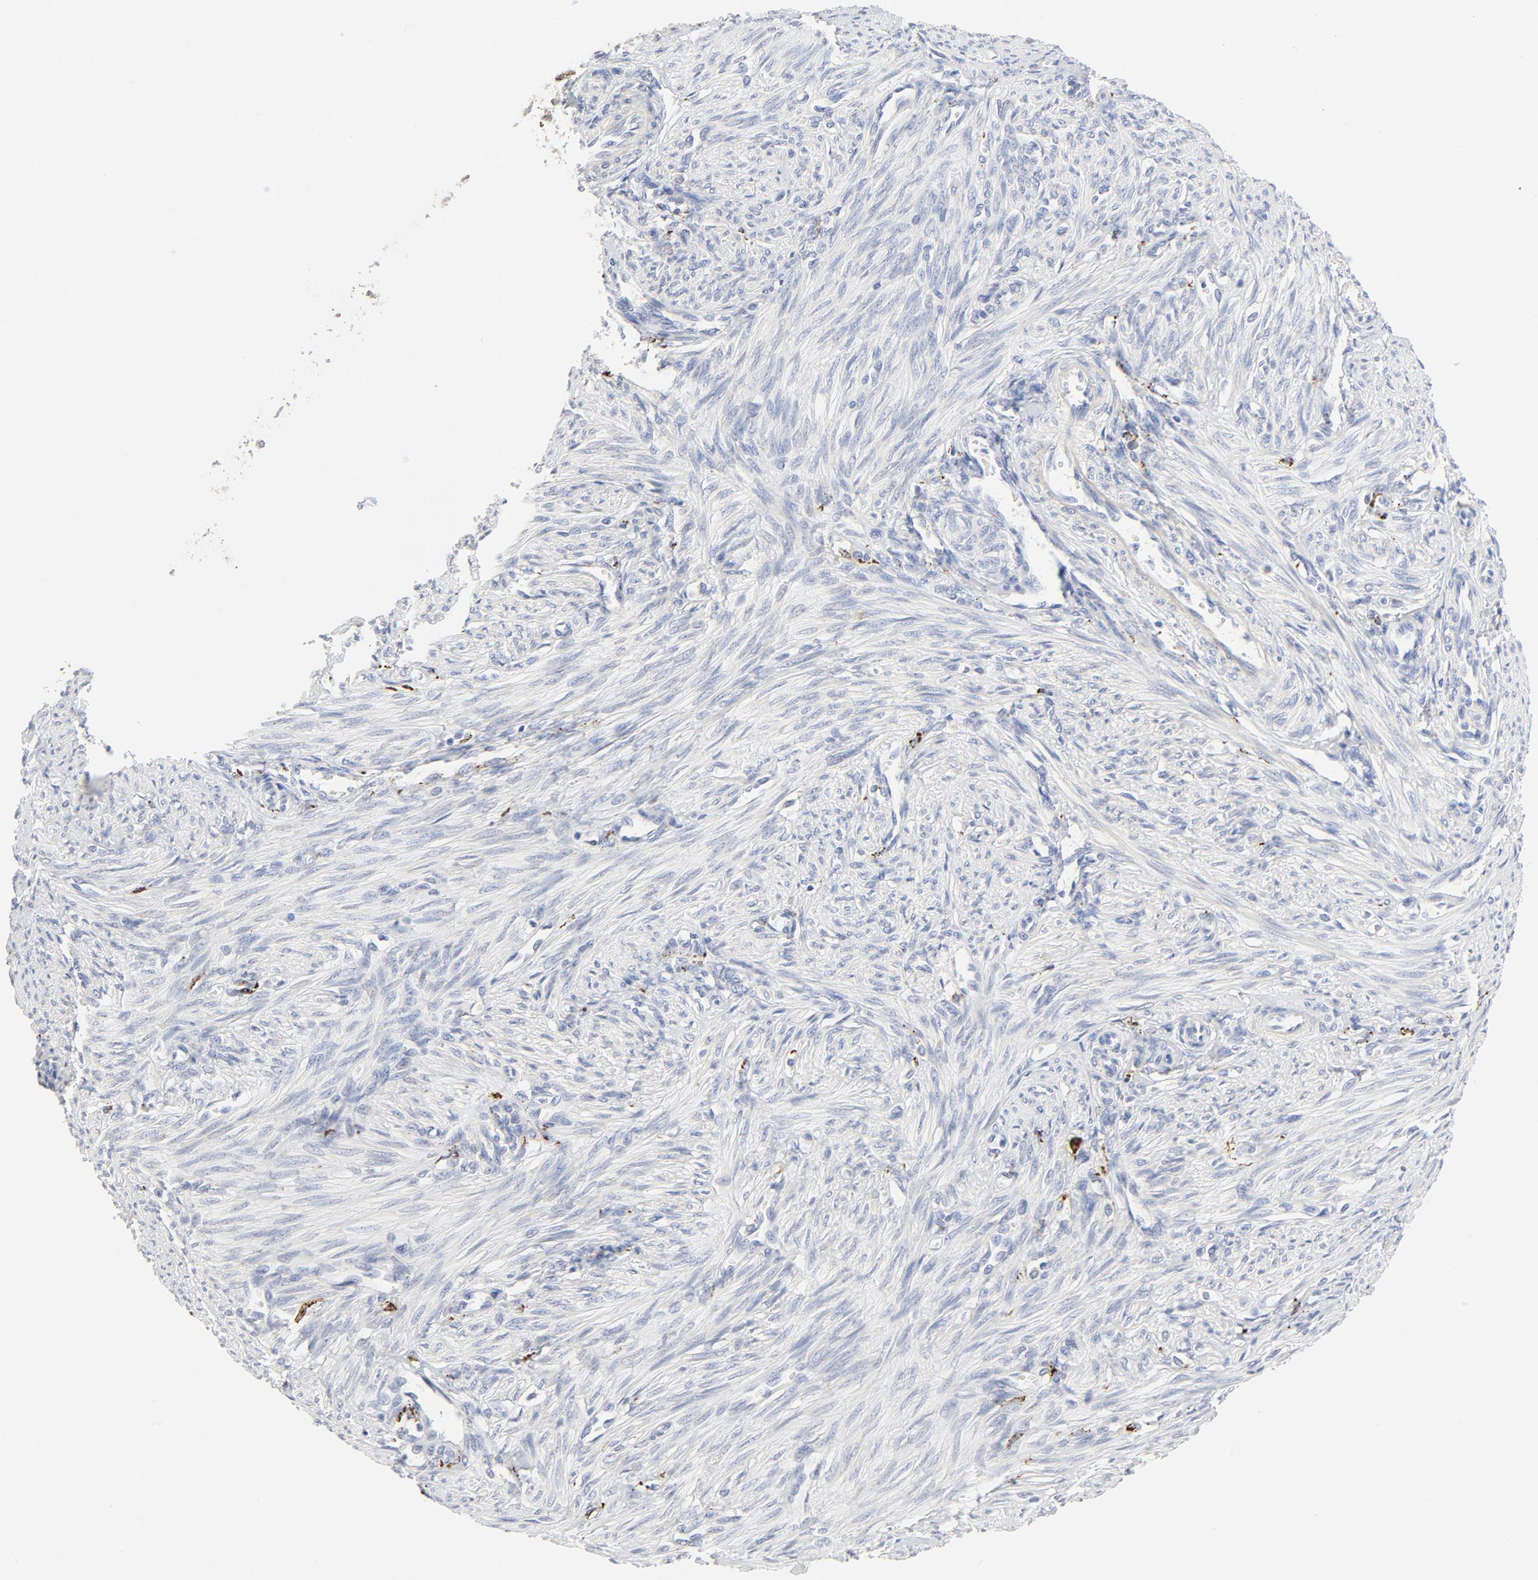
{"staining": {"intensity": "strong", "quantity": "<25%", "location": "cytoplasmic/membranous"}, "tissue": "endometrium", "cell_type": "Cells in endometrial stroma", "image_type": "normal", "snomed": [{"axis": "morphology", "description": "Normal tissue, NOS"}, {"axis": "topography", "description": "Endometrium"}], "caption": "Immunohistochemical staining of normal endometrium exhibits strong cytoplasmic/membranous protein expression in about <25% of cells in endometrial stroma. (brown staining indicates protein expression, while blue staining denotes nuclei).", "gene": "MAGEB17", "patient": {"sex": "female", "age": 27}}